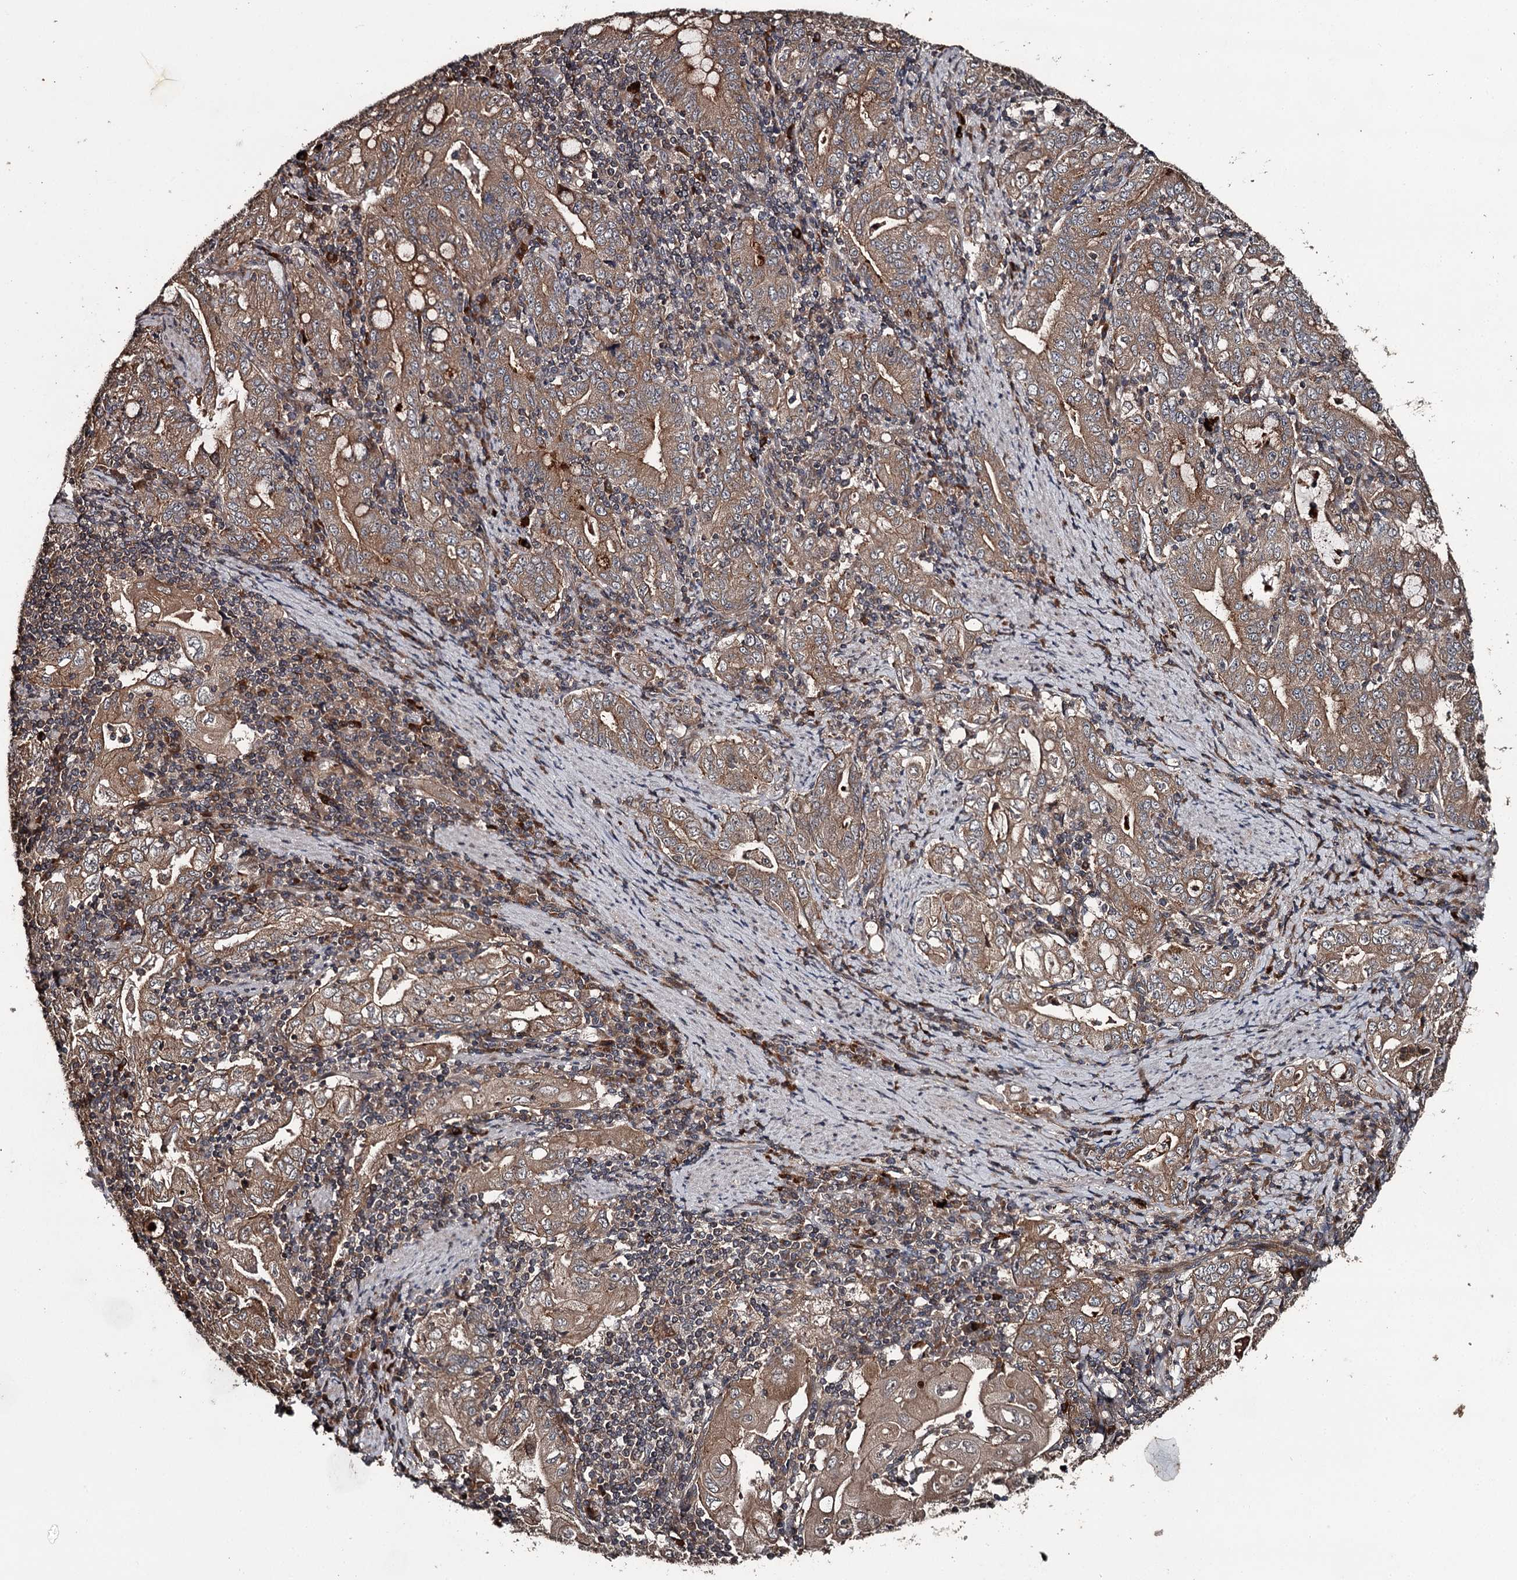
{"staining": {"intensity": "moderate", "quantity": ">75%", "location": "cytoplasmic/membranous"}, "tissue": "stomach cancer", "cell_type": "Tumor cells", "image_type": "cancer", "snomed": [{"axis": "morphology", "description": "Normal tissue, NOS"}, {"axis": "morphology", "description": "Adenocarcinoma, NOS"}, {"axis": "topography", "description": "Esophagus"}, {"axis": "topography", "description": "Stomach, upper"}, {"axis": "topography", "description": "Peripheral nerve tissue"}], "caption": "Immunohistochemical staining of stomach cancer demonstrates medium levels of moderate cytoplasmic/membranous expression in approximately >75% of tumor cells.", "gene": "RAB21", "patient": {"sex": "male", "age": 62}}